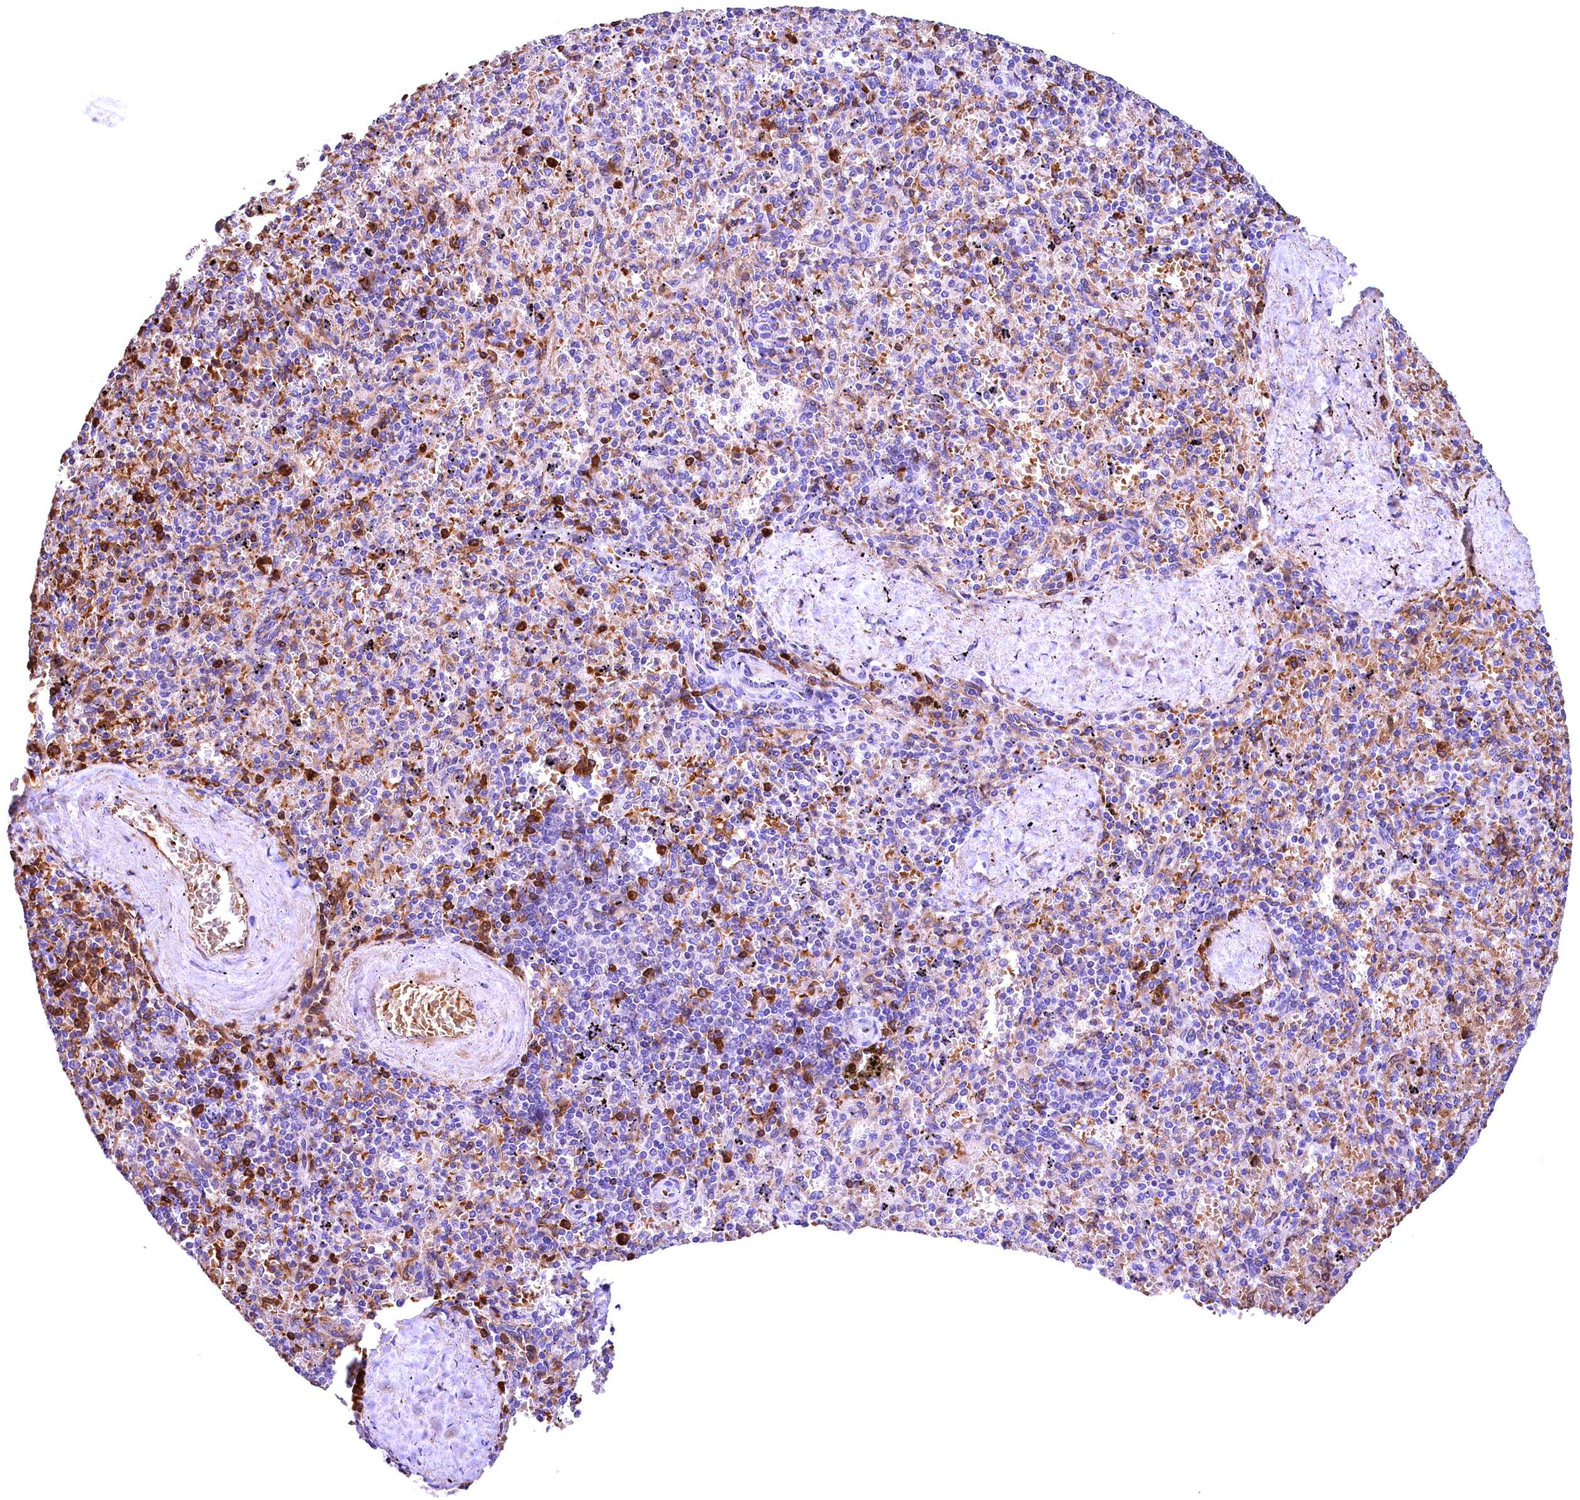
{"staining": {"intensity": "negative", "quantity": "none", "location": "none"}, "tissue": "spleen", "cell_type": "Cells in red pulp", "image_type": "normal", "snomed": [{"axis": "morphology", "description": "Normal tissue, NOS"}, {"axis": "topography", "description": "Spleen"}], "caption": "Immunohistochemistry photomicrograph of benign spleen: spleen stained with DAB (3,3'-diaminobenzidine) reveals no significant protein expression in cells in red pulp. (DAB immunohistochemistry with hematoxylin counter stain).", "gene": "PHAF1", "patient": {"sex": "male", "age": 82}}